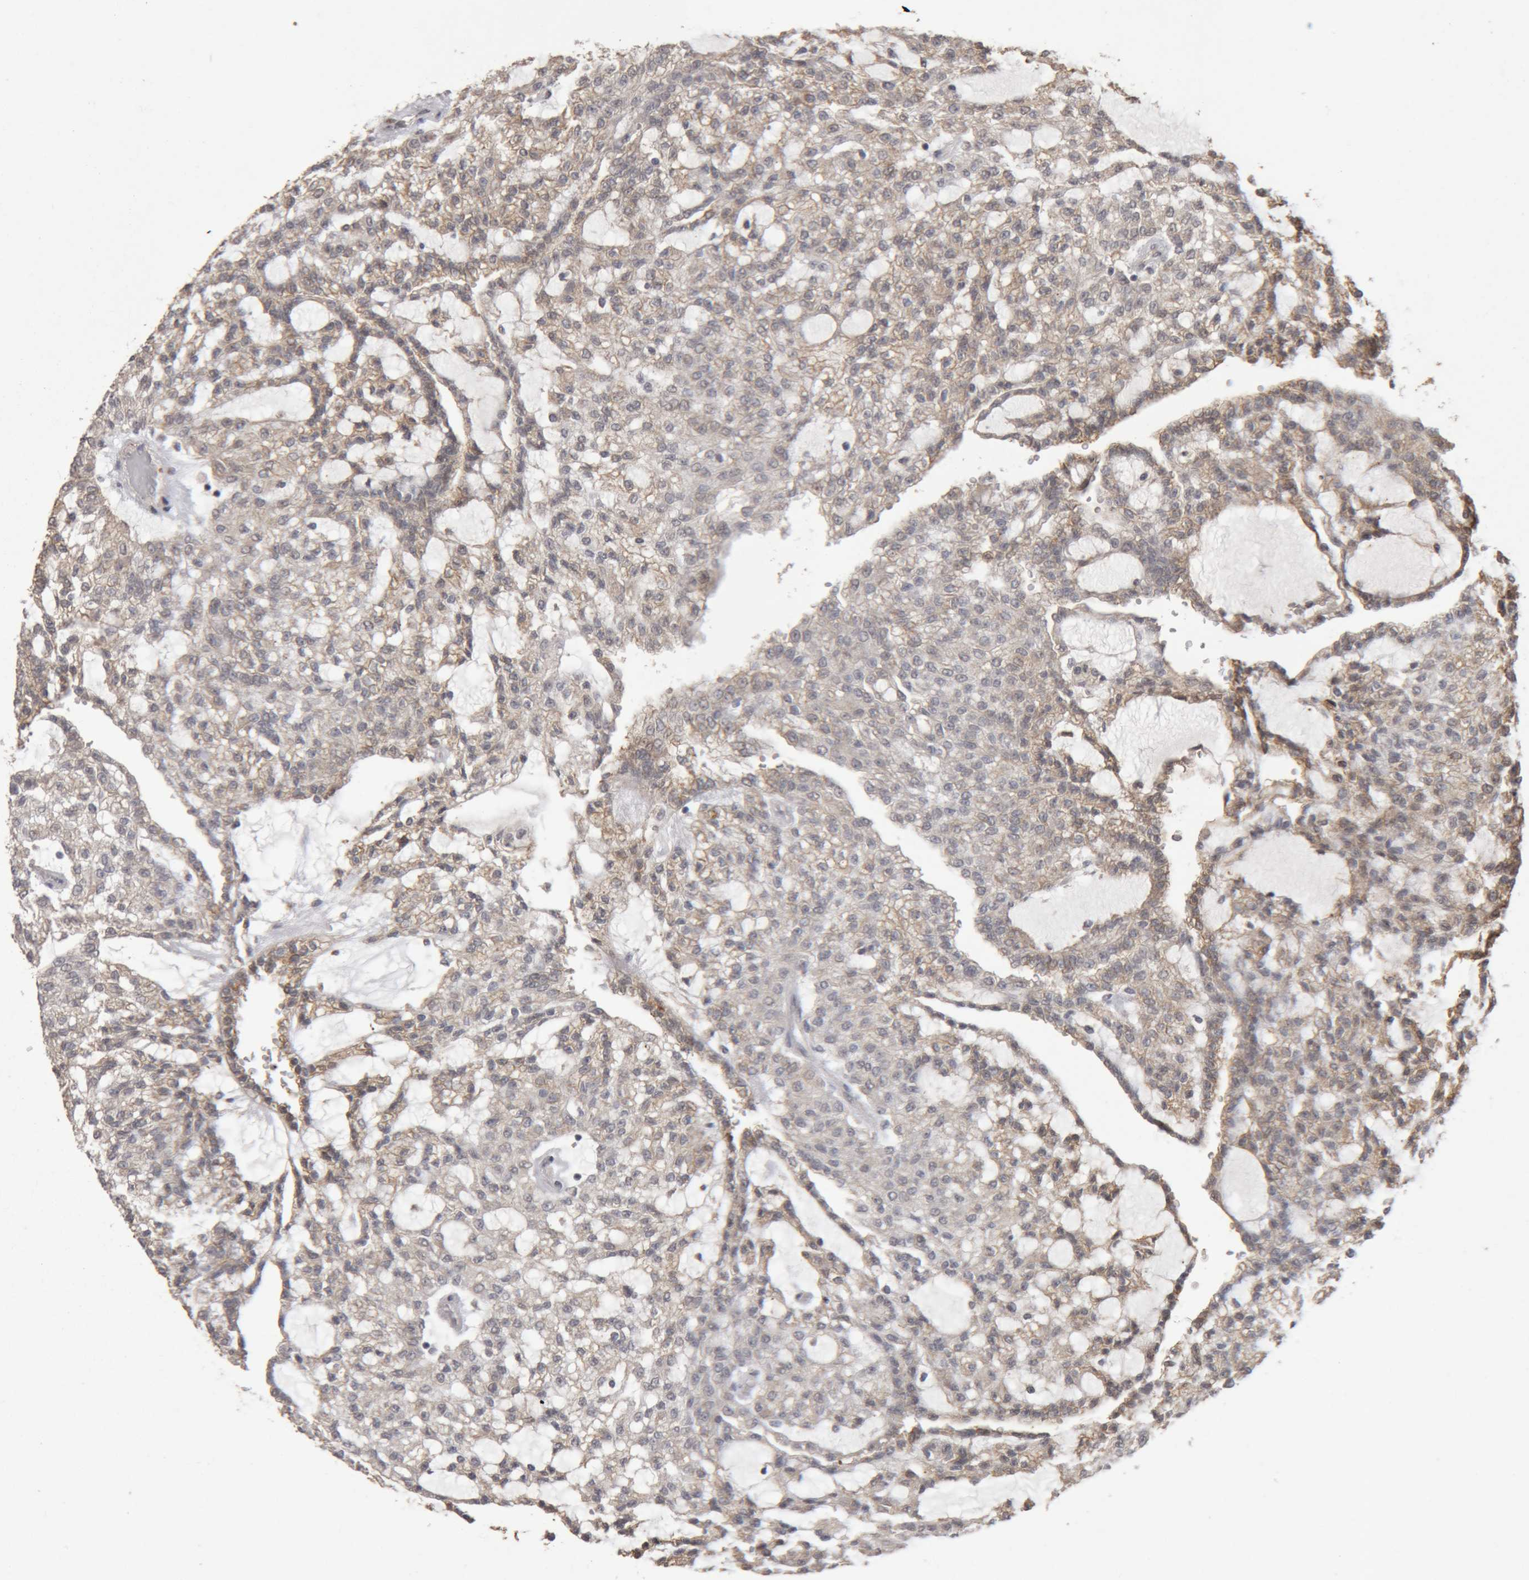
{"staining": {"intensity": "weak", "quantity": "25%-75%", "location": "cytoplasmic/membranous"}, "tissue": "renal cancer", "cell_type": "Tumor cells", "image_type": "cancer", "snomed": [{"axis": "morphology", "description": "Adenocarcinoma, NOS"}, {"axis": "topography", "description": "Kidney"}], "caption": "IHC staining of renal adenocarcinoma, which shows low levels of weak cytoplasmic/membranous expression in approximately 25%-75% of tumor cells indicating weak cytoplasmic/membranous protein staining. The staining was performed using DAB (brown) for protein detection and nuclei were counterstained in hematoxylin (blue).", "gene": "MEP1A", "patient": {"sex": "male", "age": 63}}